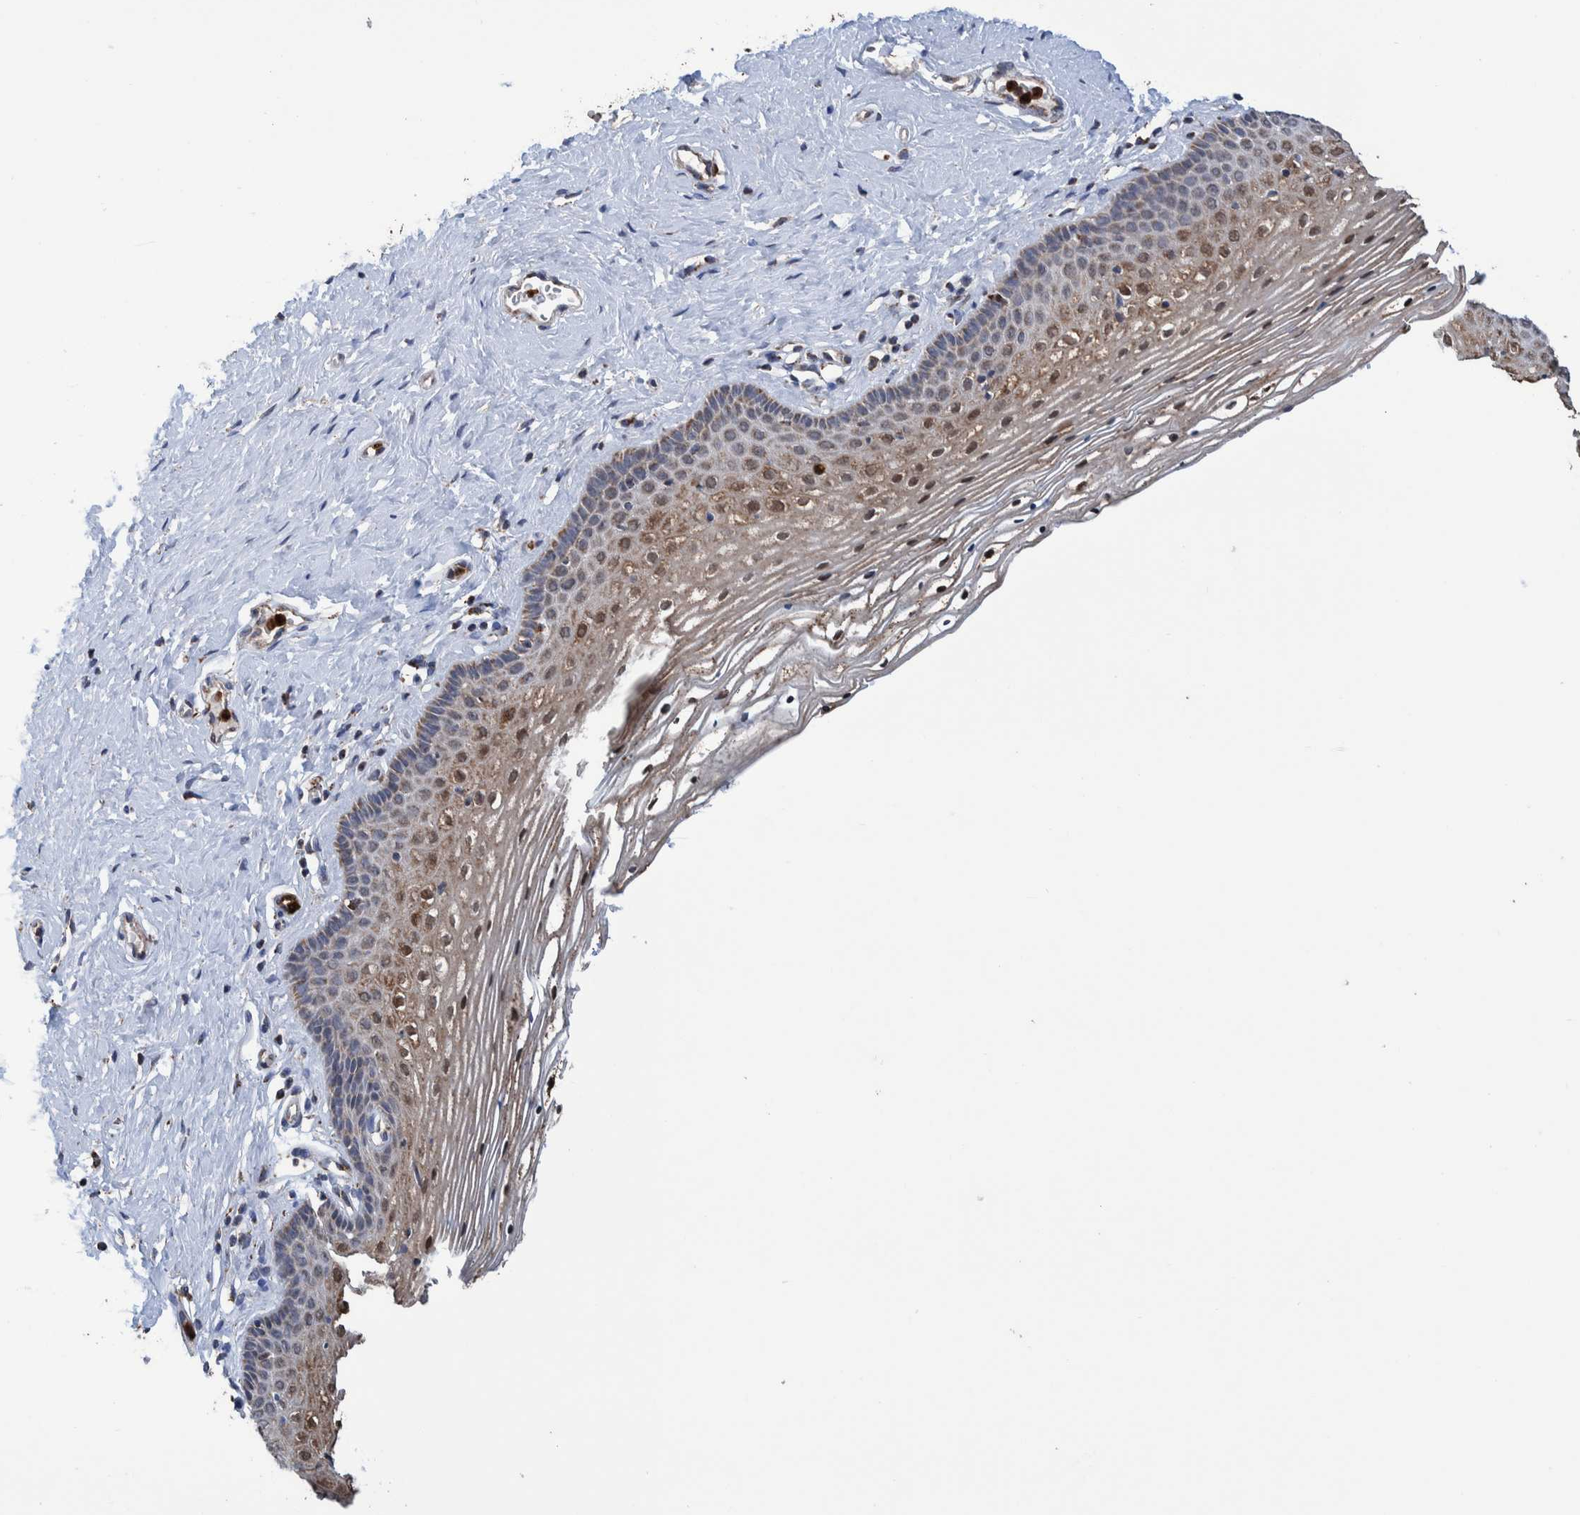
{"staining": {"intensity": "moderate", "quantity": "25%-75%", "location": "cytoplasmic/membranous,nuclear"}, "tissue": "vagina", "cell_type": "Squamous epithelial cells", "image_type": "normal", "snomed": [{"axis": "morphology", "description": "Normal tissue, NOS"}, {"axis": "topography", "description": "Vagina"}], "caption": "The micrograph exhibits a brown stain indicating the presence of a protein in the cytoplasmic/membranous,nuclear of squamous epithelial cells in vagina.", "gene": "DECR1", "patient": {"sex": "female", "age": 32}}